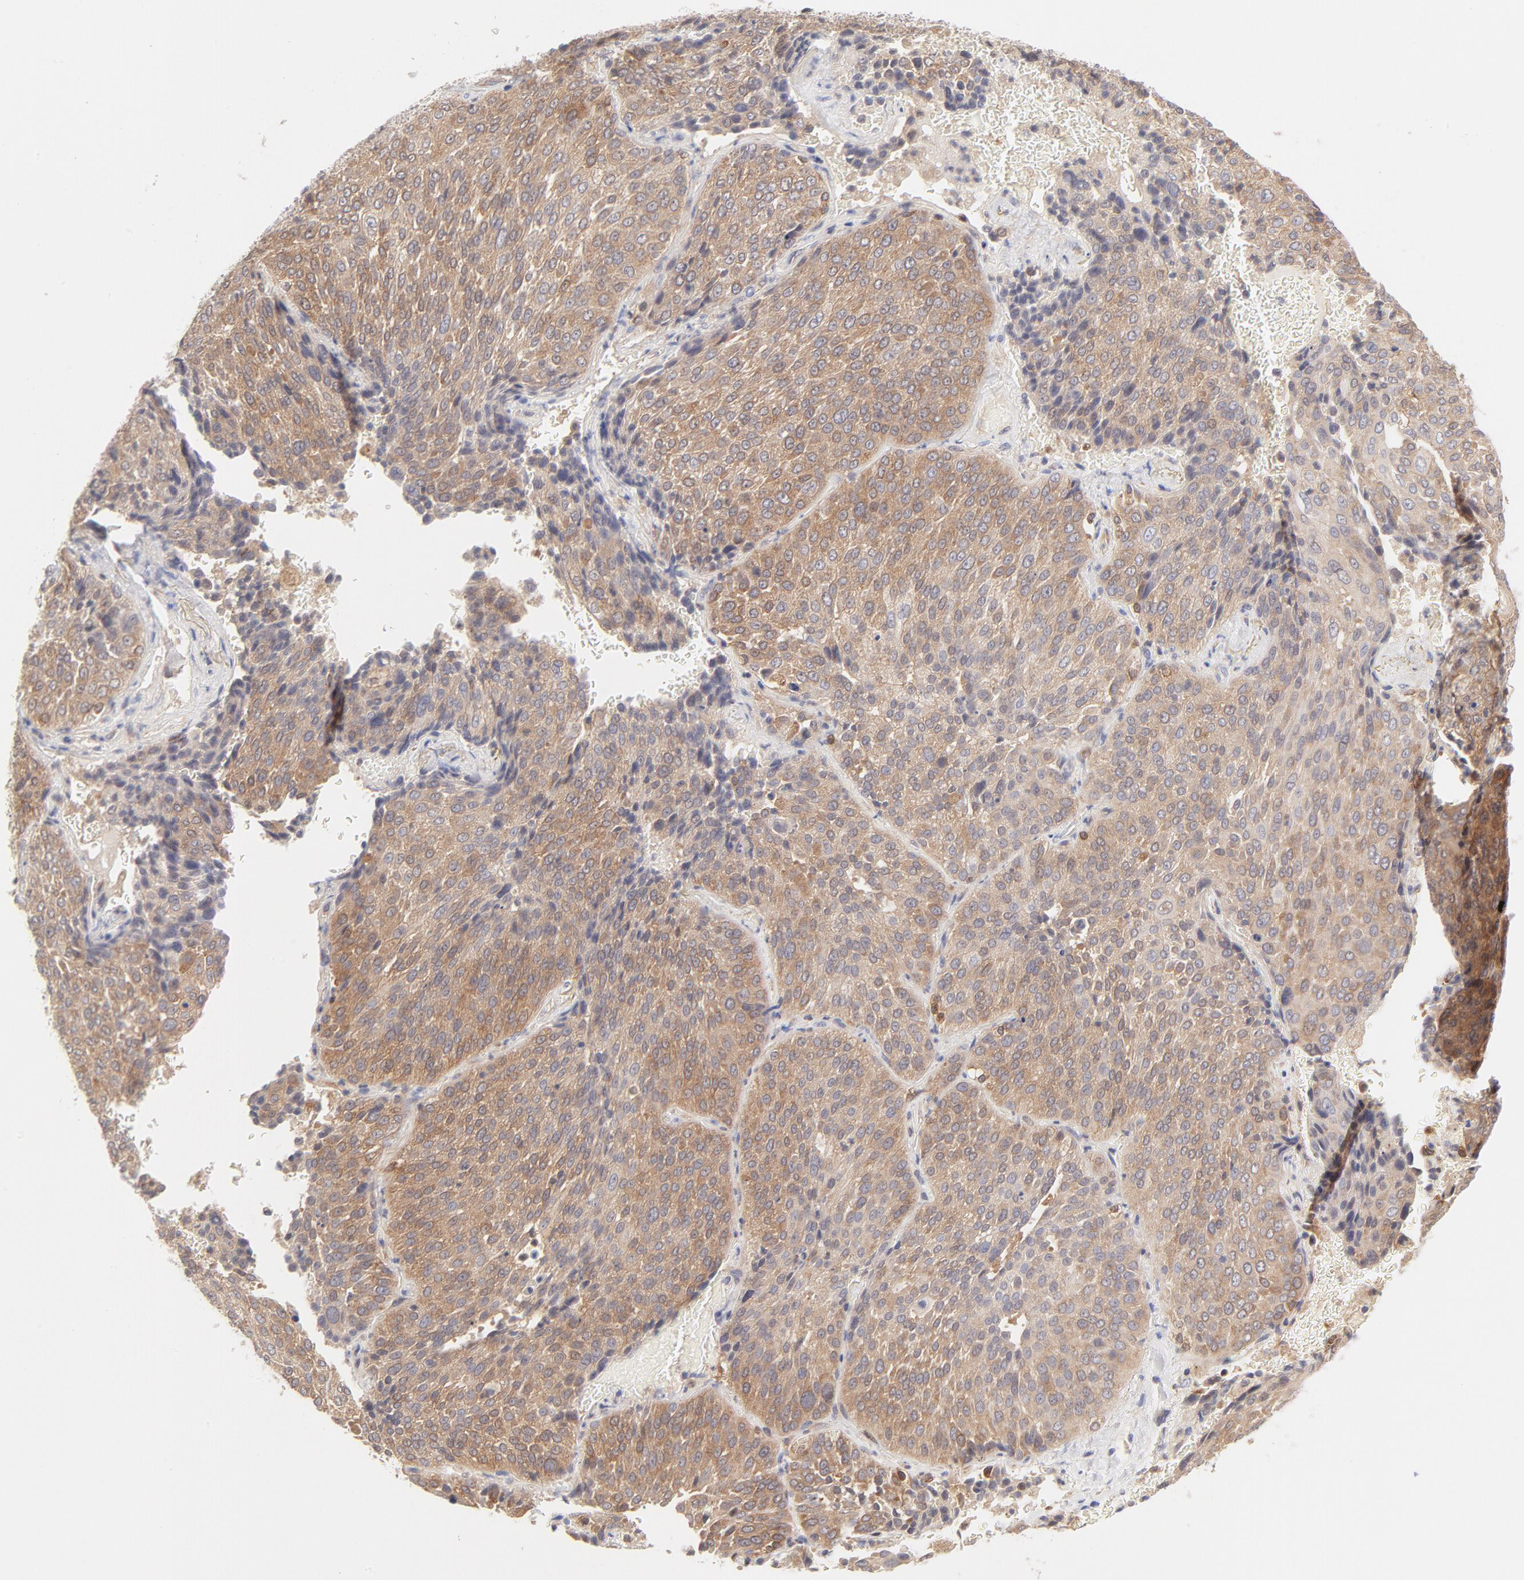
{"staining": {"intensity": "moderate", "quantity": ">75%", "location": "cytoplasmic/membranous"}, "tissue": "lung cancer", "cell_type": "Tumor cells", "image_type": "cancer", "snomed": [{"axis": "morphology", "description": "Squamous cell carcinoma, NOS"}, {"axis": "topography", "description": "Lung"}], "caption": "Lung cancer (squamous cell carcinoma) stained with a brown dye shows moderate cytoplasmic/membranous positive expression in about >75% of tumor cells.", "gene": "RPS6KA1", "patient": {"sex": "male", "age": 54}}